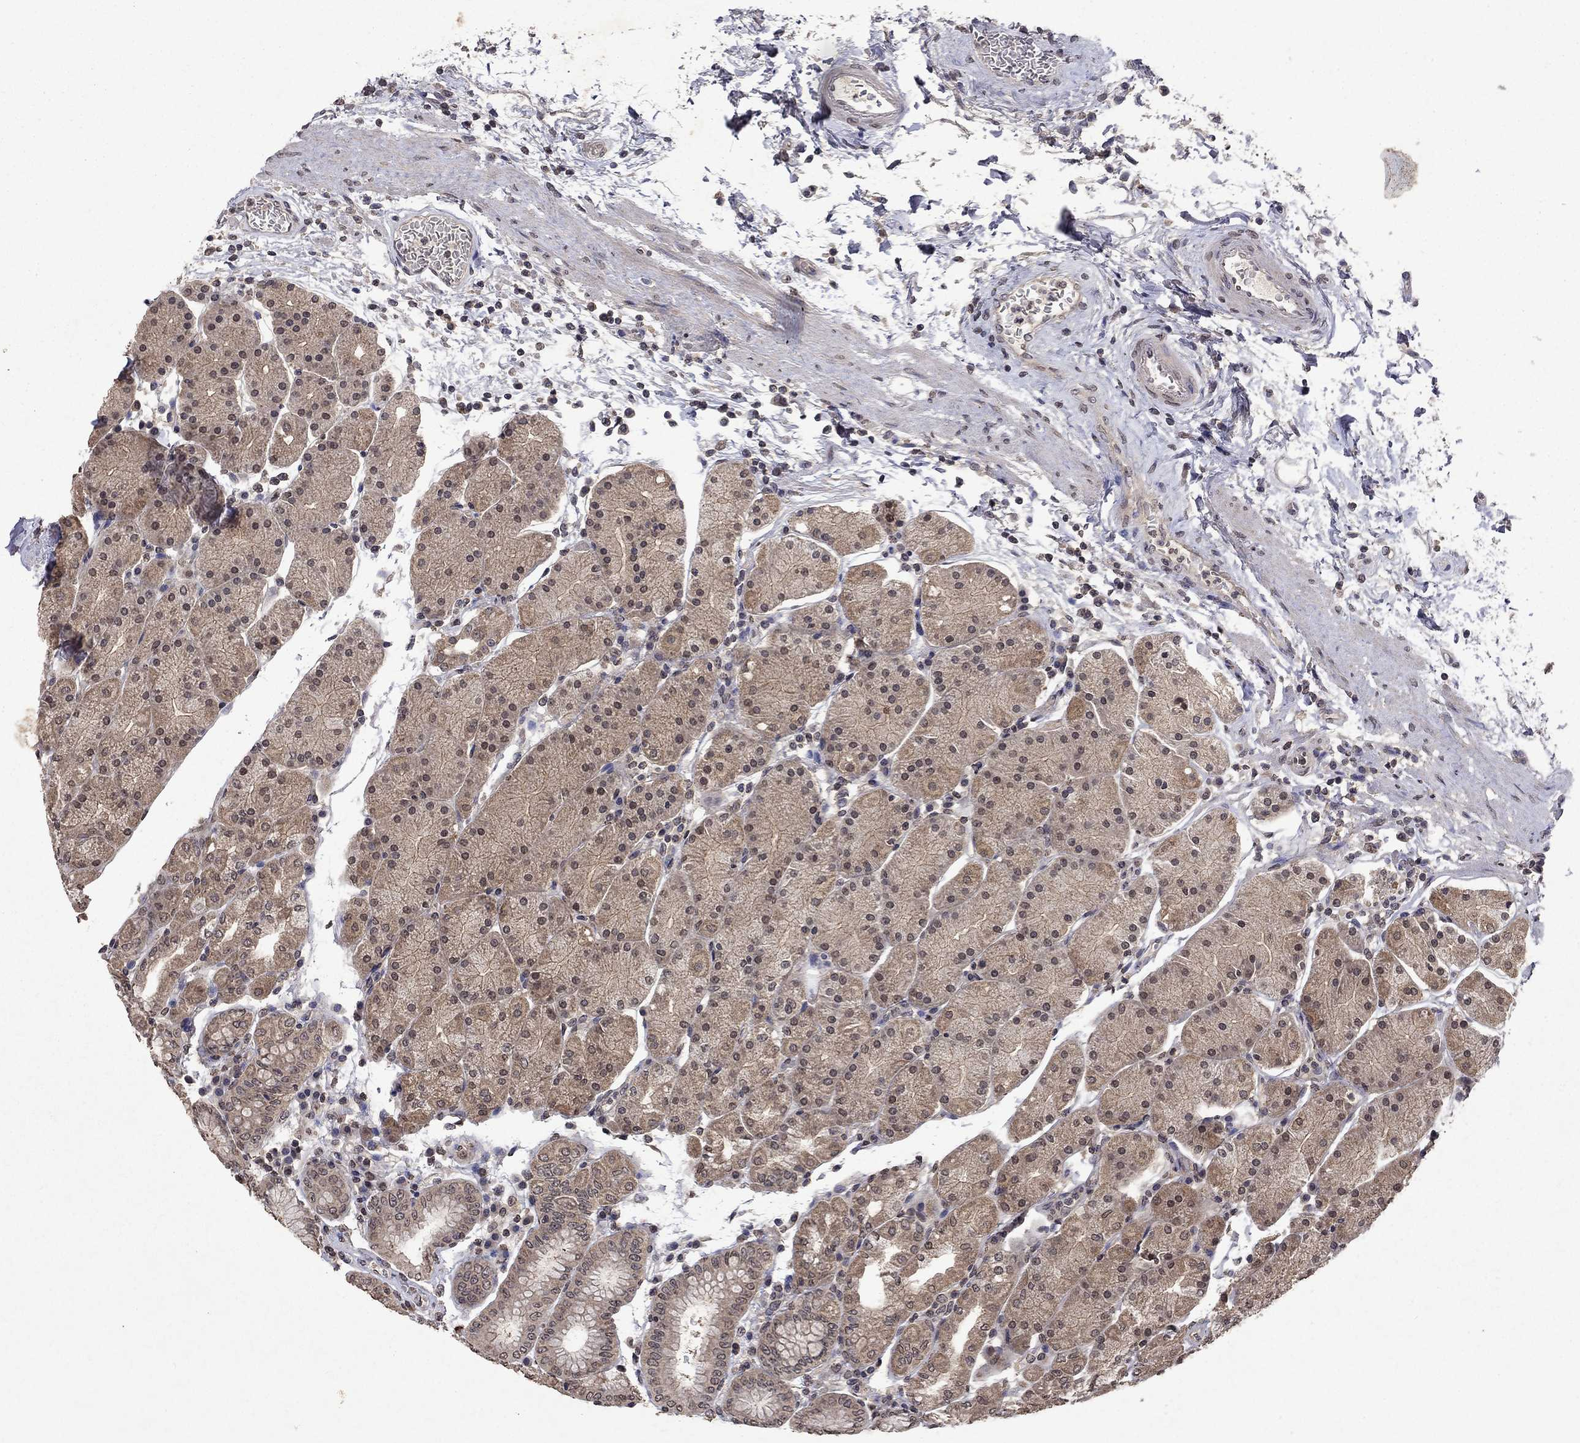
{"staining": {"intensity": "moderate", "quantity": "25%-75%", "location": "cytoplasmic/membranous,nuclear"}, "tissue": "stomach", "cell_type": "Glandular cells", "image_type": "normal", "snomed": [{"axis": "morphology", "description": "Normal tissue, NOS"}, {"axis": "topography", "description": "Stomach"}], "caption": "Glandular cells display medium levels of moderate cytoplasmic/membranous,nuclear expression in about 25%-75% of cells in benign stomach.", "gene": "TTC38", "patient": {"sex": "male", "age": 54}}